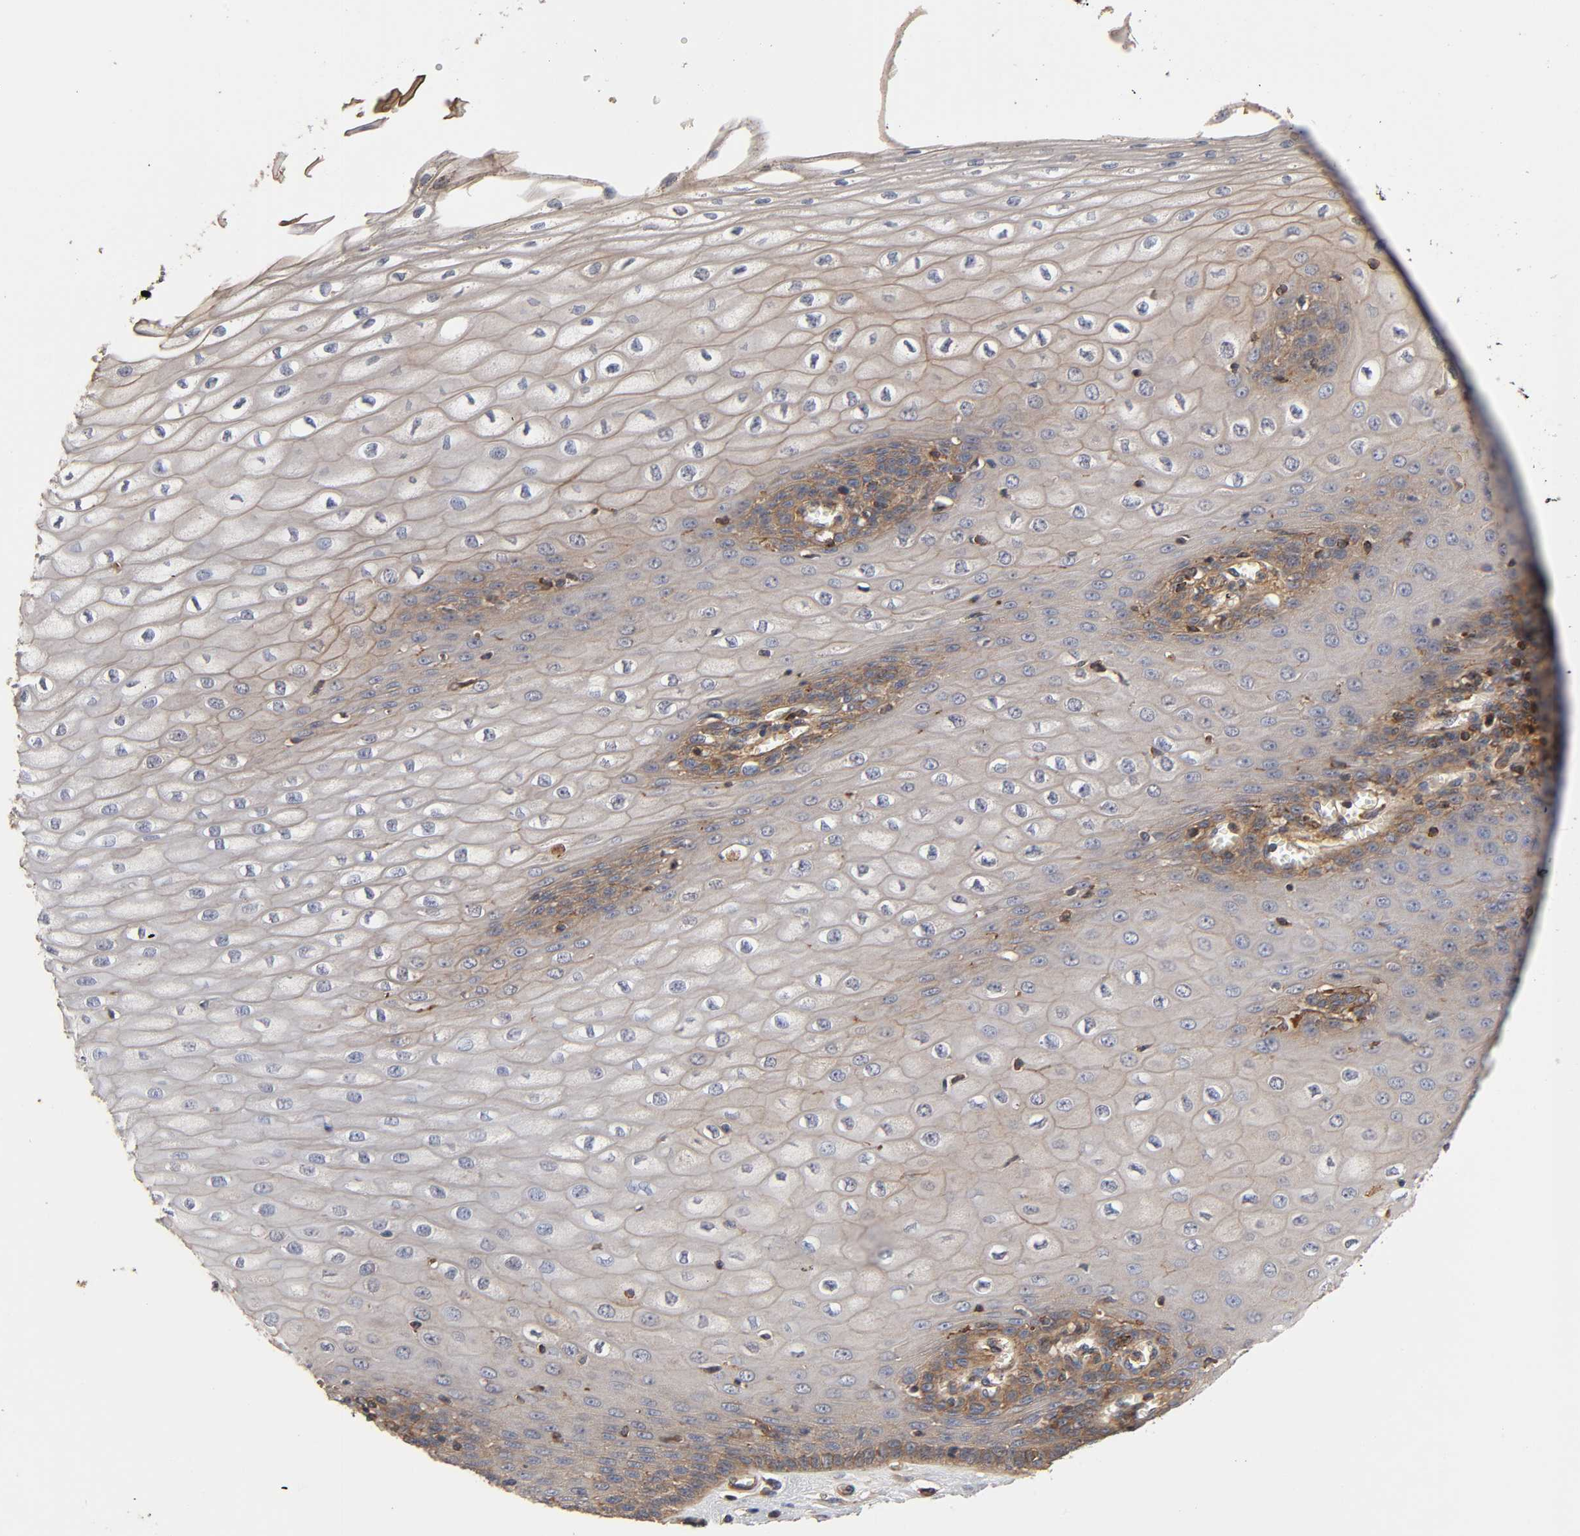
{"staining": {"intensity": "moderate", "quantity": "<25%", "location": "cytoplasmic/membranous"}, "tissue": "esophagus", "cell_type": "Squamous epithelial cells", "image_type": "normal", "snomed": [{"axis": "morphology", "description": "Normal tissue, NOS"}, {"axis": "morphology", "description": "Squamous cell carcinoma, NOS"}, {"axis": "topography", "description": "Esophagus"}], "caption": "Esophagus was stained to show a protein in brown. There is low levels of moderate cytoplasmic/membranous staining in about <25% of squamous epithelial cells. (DAB (3,3'-diaminobenzidine) IHC, brown staining for protein, blue staining for nuclei).", "gene": "LAMTOR2", "patient": {"sex": "male", "age": 65}}